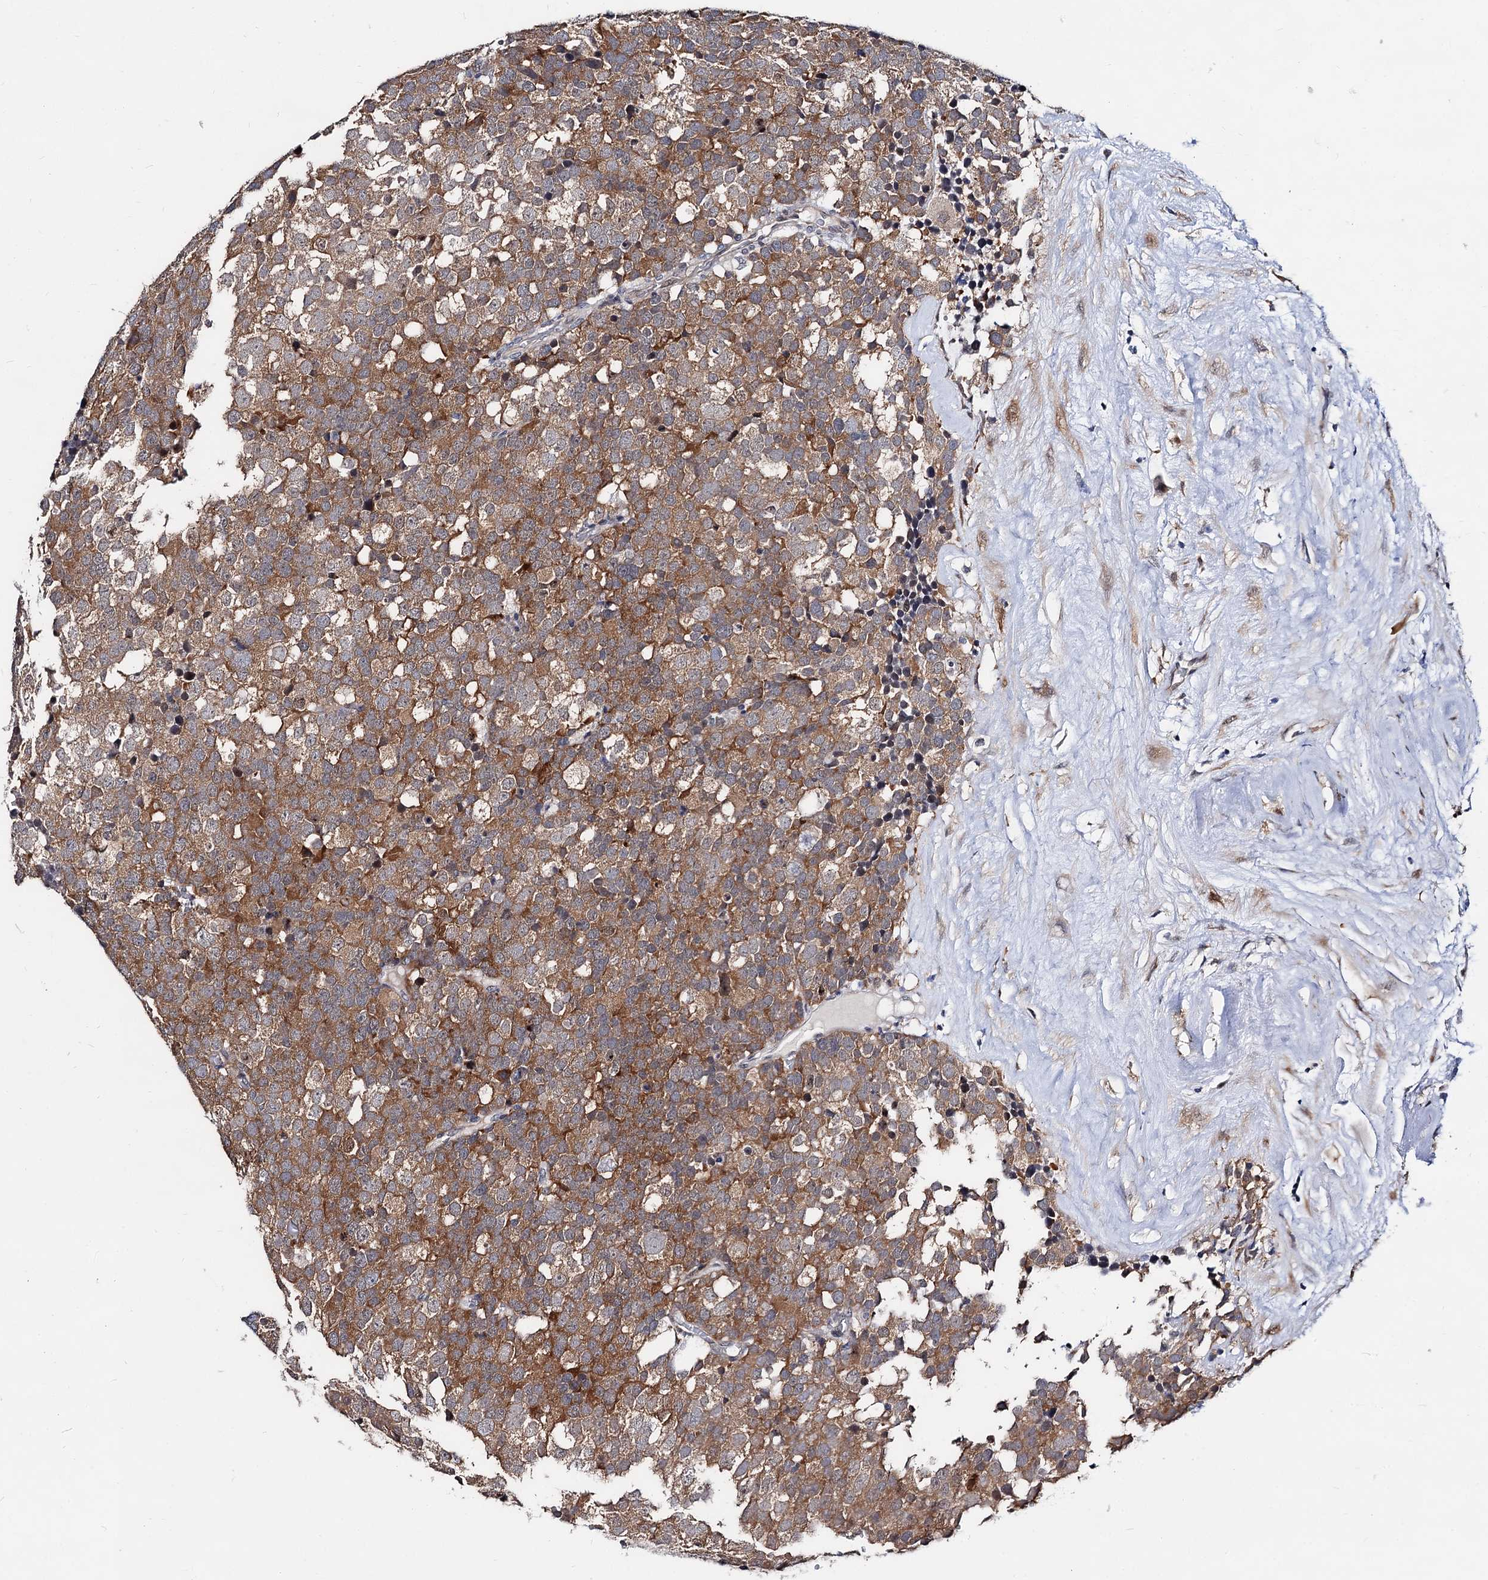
{"staining": {"intensity": "moderate", "quantity": ">75%", "location": "cytoplasmic/membranous"}, "tissue": "testis cancer", "cell_type": "Tumor cells", "image_type": "cancer", "snomed": [{"axis": "morphology", "description": "Seminoma, NOS"}, {"axis": "topography", "description": "Testis"}], "caption": "A photomicrograph of seminoma (testis) stained for a protein reveals moderate cytoplasmic/membranous brown staining in tumor cells.", "gene": "CAPRIN2", "patient": {"sex": "male", "age": 71}}